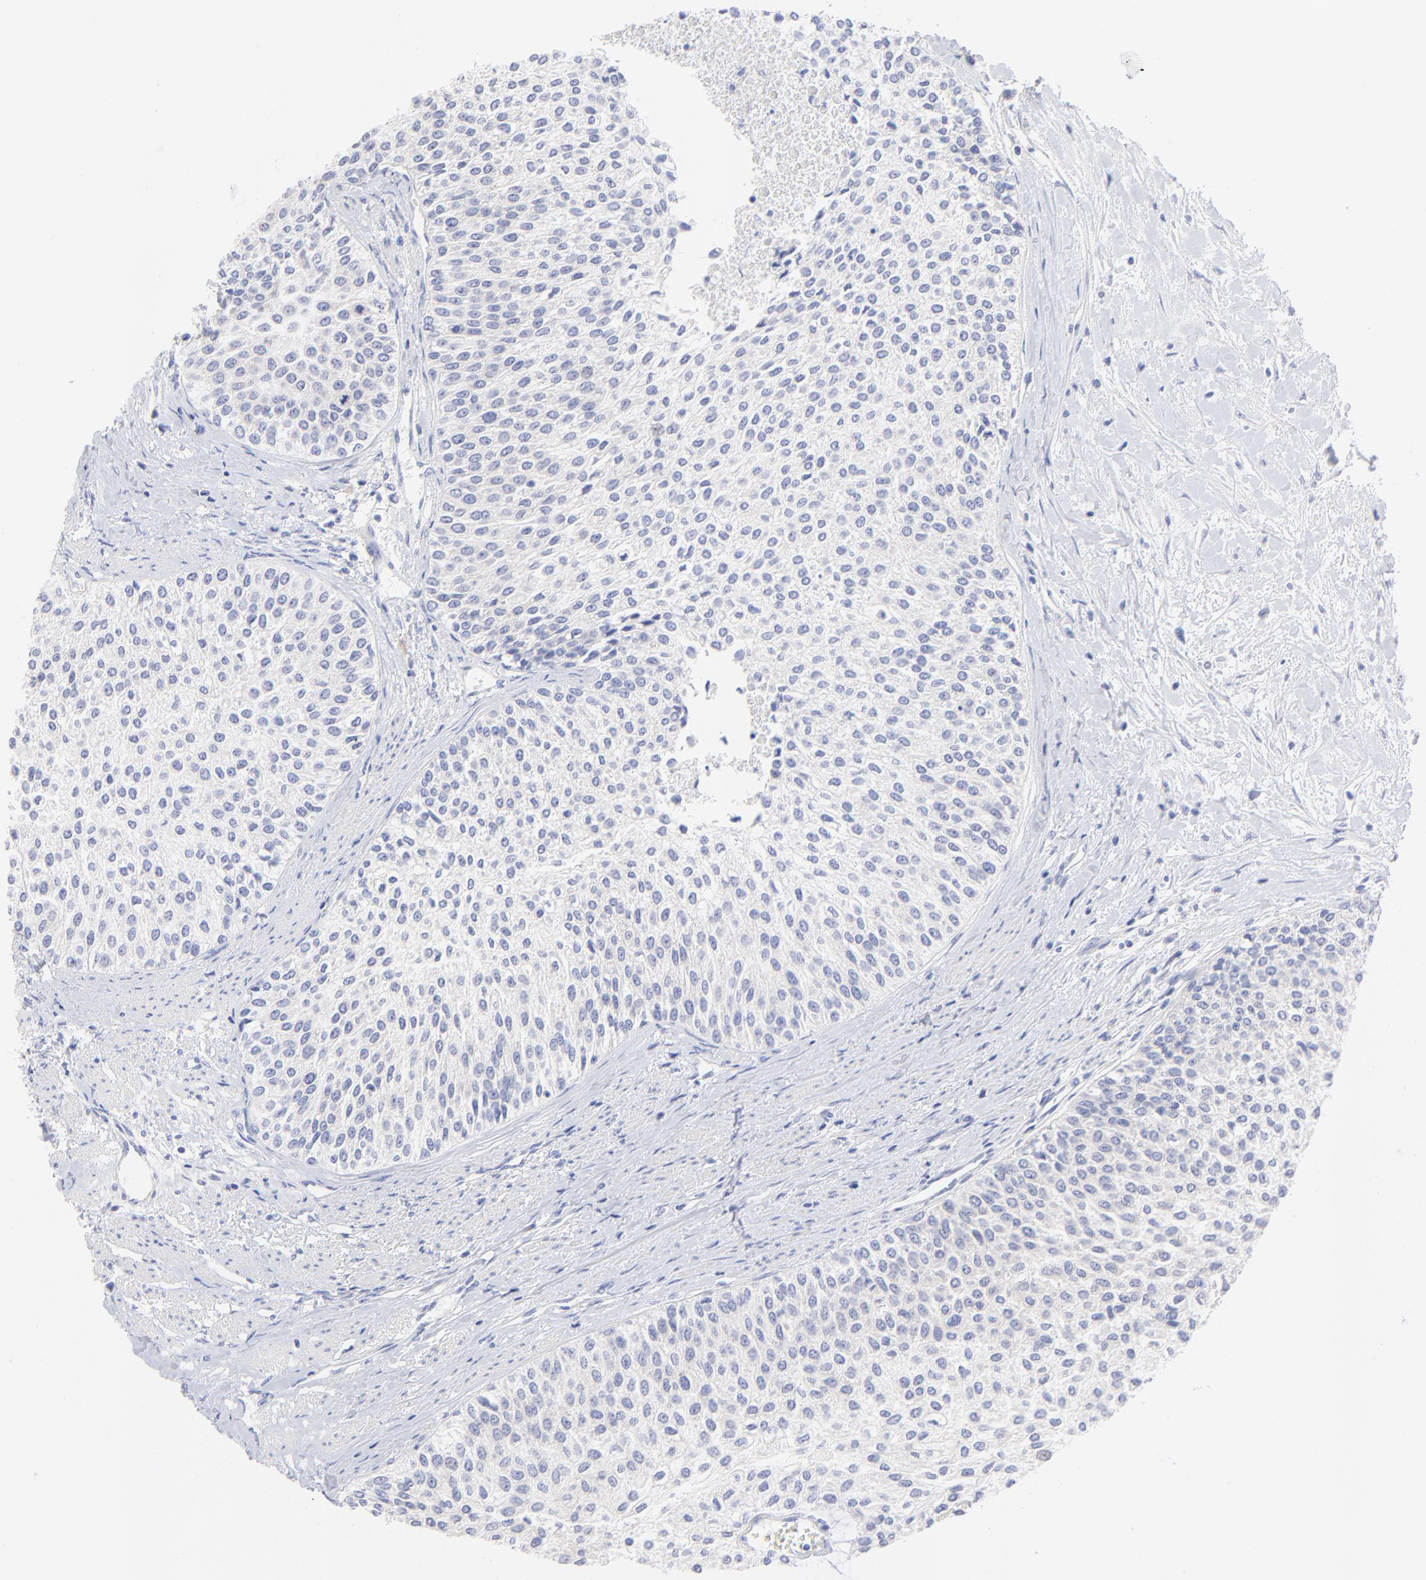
{"staining": {"intensity": "negative", "quantity": "none", "location": "none"}, "tissue": "urothelial cancer", "cell_type": "Tumor cells", "image_type": "cancer", "snomed": [{"axis": "morphology", "description": "Urothelial carcinoma, Low grade"}, {"axis": "topography", "description": "Urinary bladder"}], "caption": "Tumor cells show no significant protein expression in urothelial cancer.", "gene": "EBP", "patient": {"sex": "female", "age": 73}}